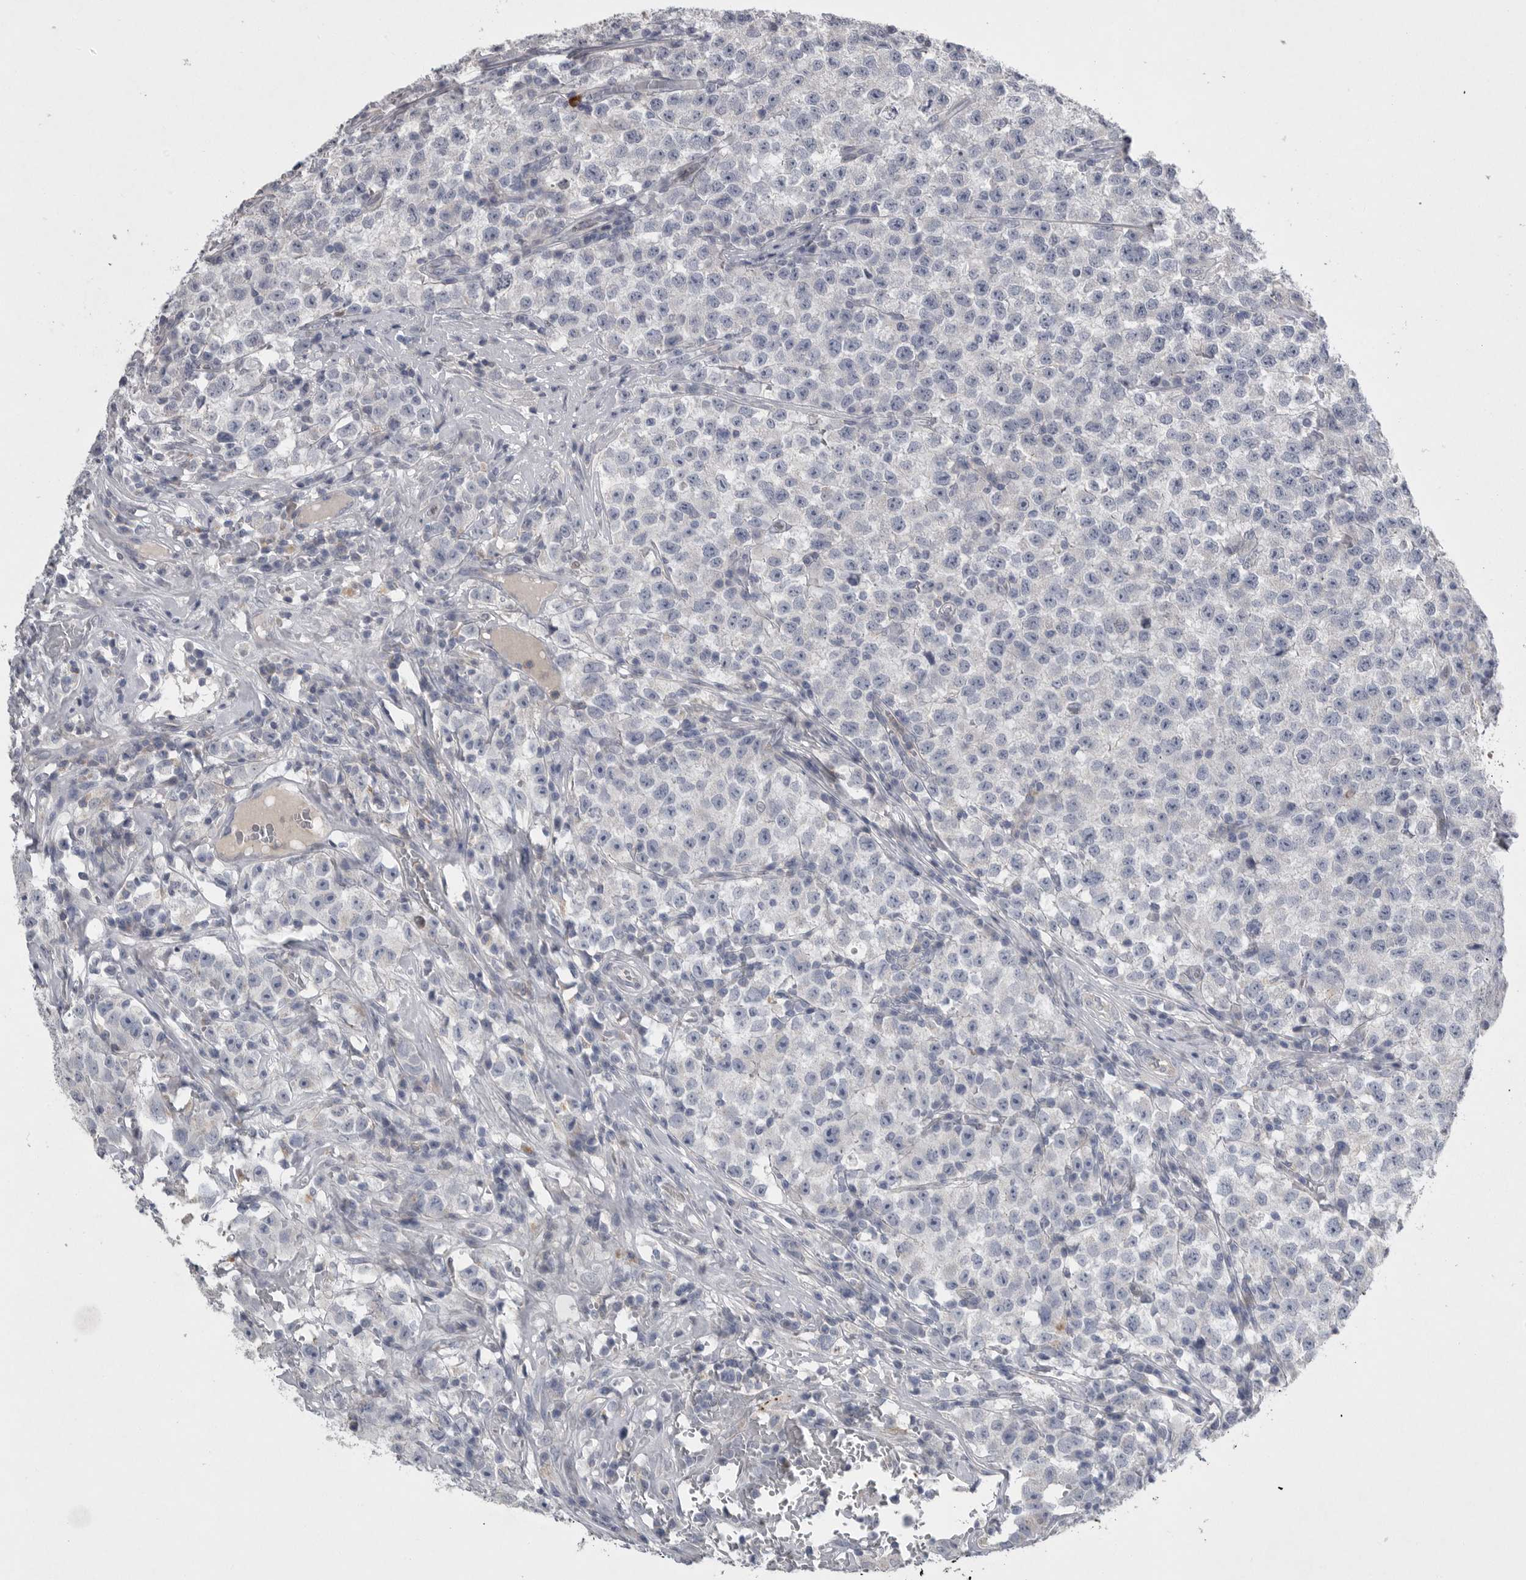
{"staining": {"intensity": "negative", "quantity": "none", "location": "none"}, "tissue": "testis cancer", "cell_type": "Tumor cells", "image_type": "cancer", "snomed": [{"axis": "morphology", "description": "Seminoma, NOS"}, {"axis": "topography", "description": "Testis"}], "caption": "Testis cancer was stained to show a protein in brown. There is no significant expression in tumor cells.", "gene": "CRP", "patient": {"sex": "male", "age": 22}}